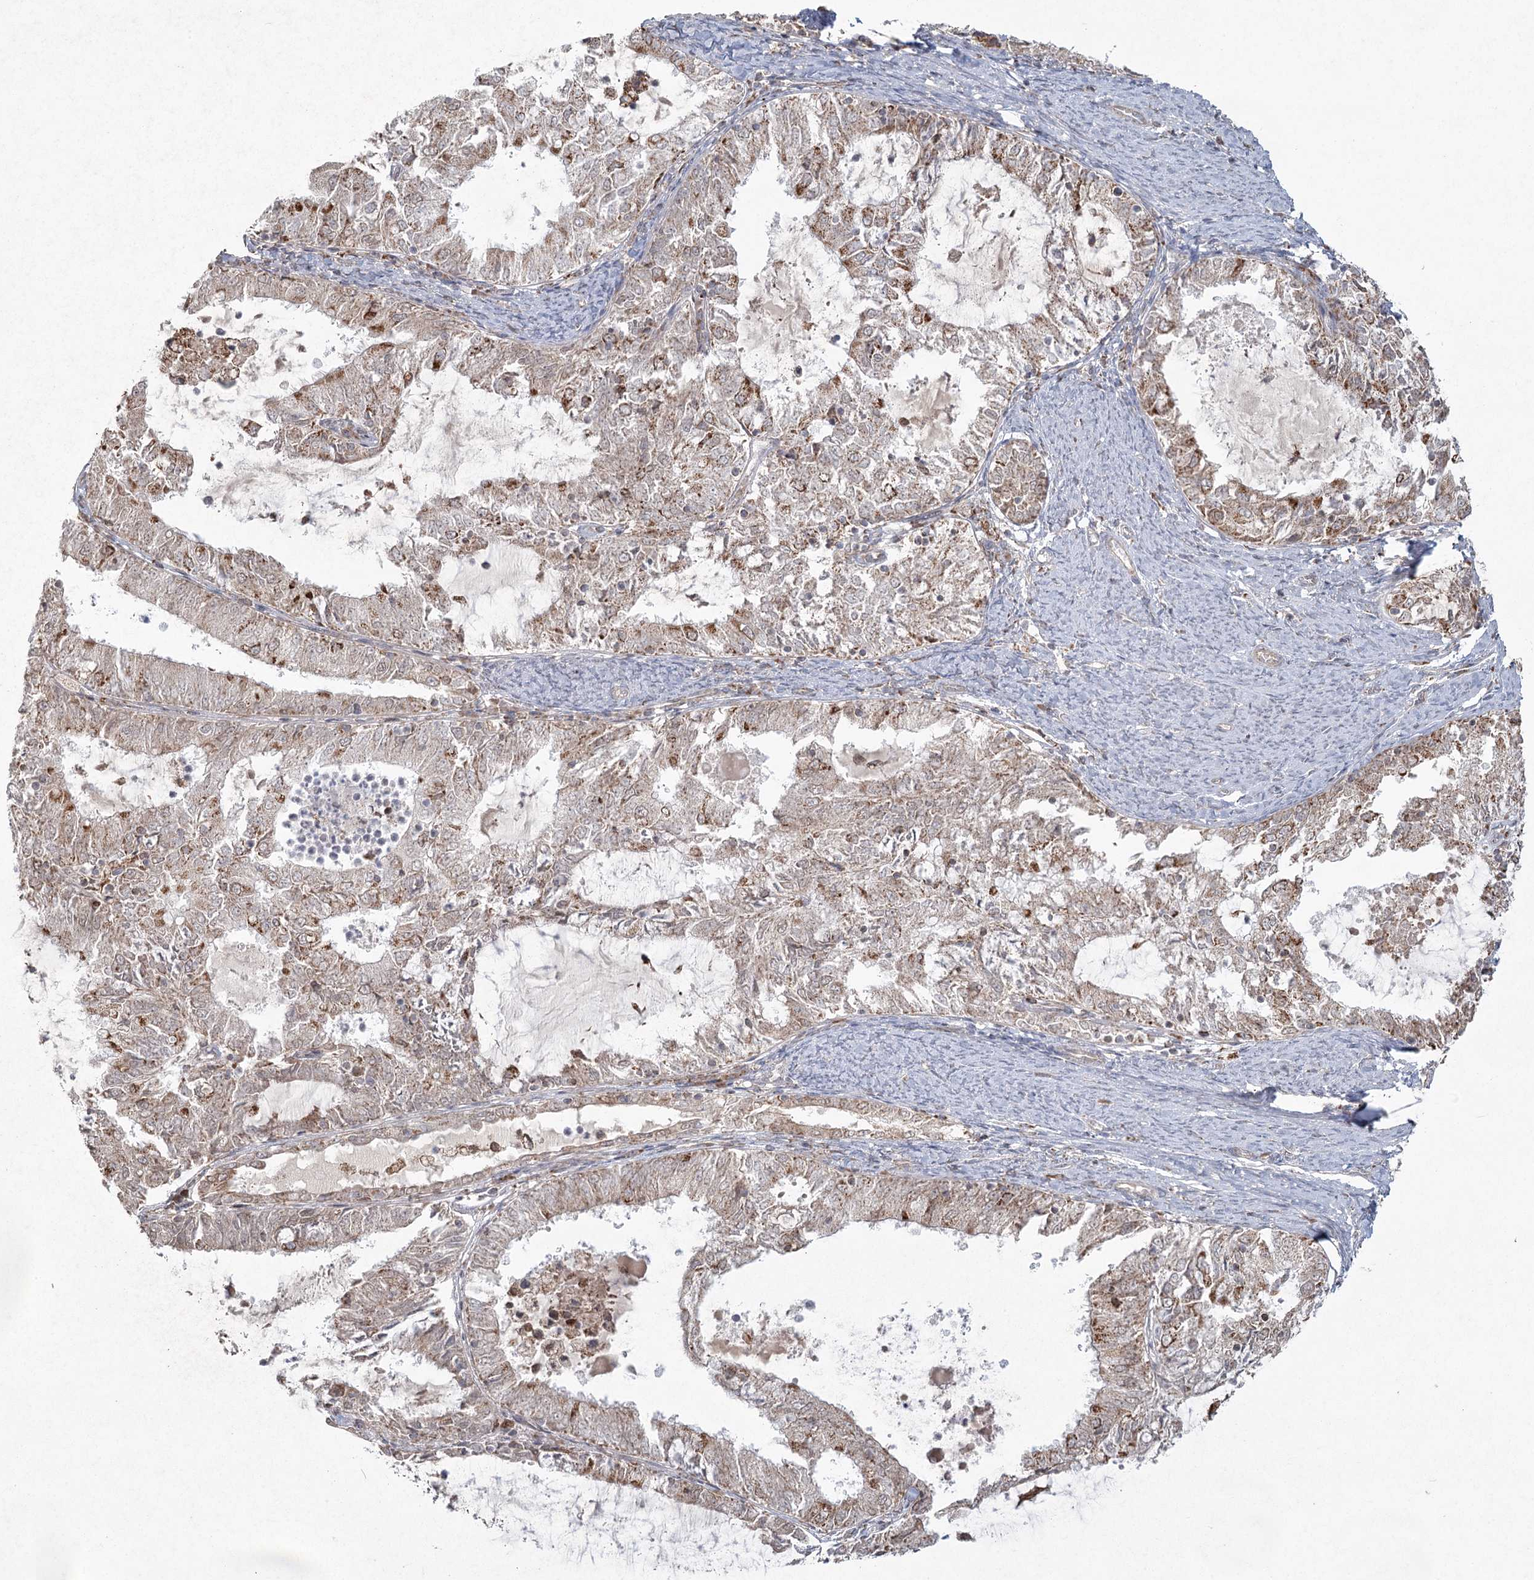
{"staining": {"intensity": "moderate", "quantity": "25%-75%", "location": "cytoplasmic/membranous"}, "tissue": "endometrial cancer", "cell_type": "Tumor cells", "image_type": "cancer", "snomed": [{"axis": "morphology", "description": "Adenocarcinoma, NOS"}, {"axis": "topography", "description": "Endometrium"}], "caption": "Brown immunohistochemical staining in human endometrial cancer (adenocarcinoma) exhibits moderate cytoplasmic/membranous positivity in approximately 25%-75% of tumor cells. (DAB (3,3'-diaminobenzidine) = brown stain, brightfield microscopy at high magnification).", "gene": "LACTB", "patient": {"sex": "female", "age": 57}}